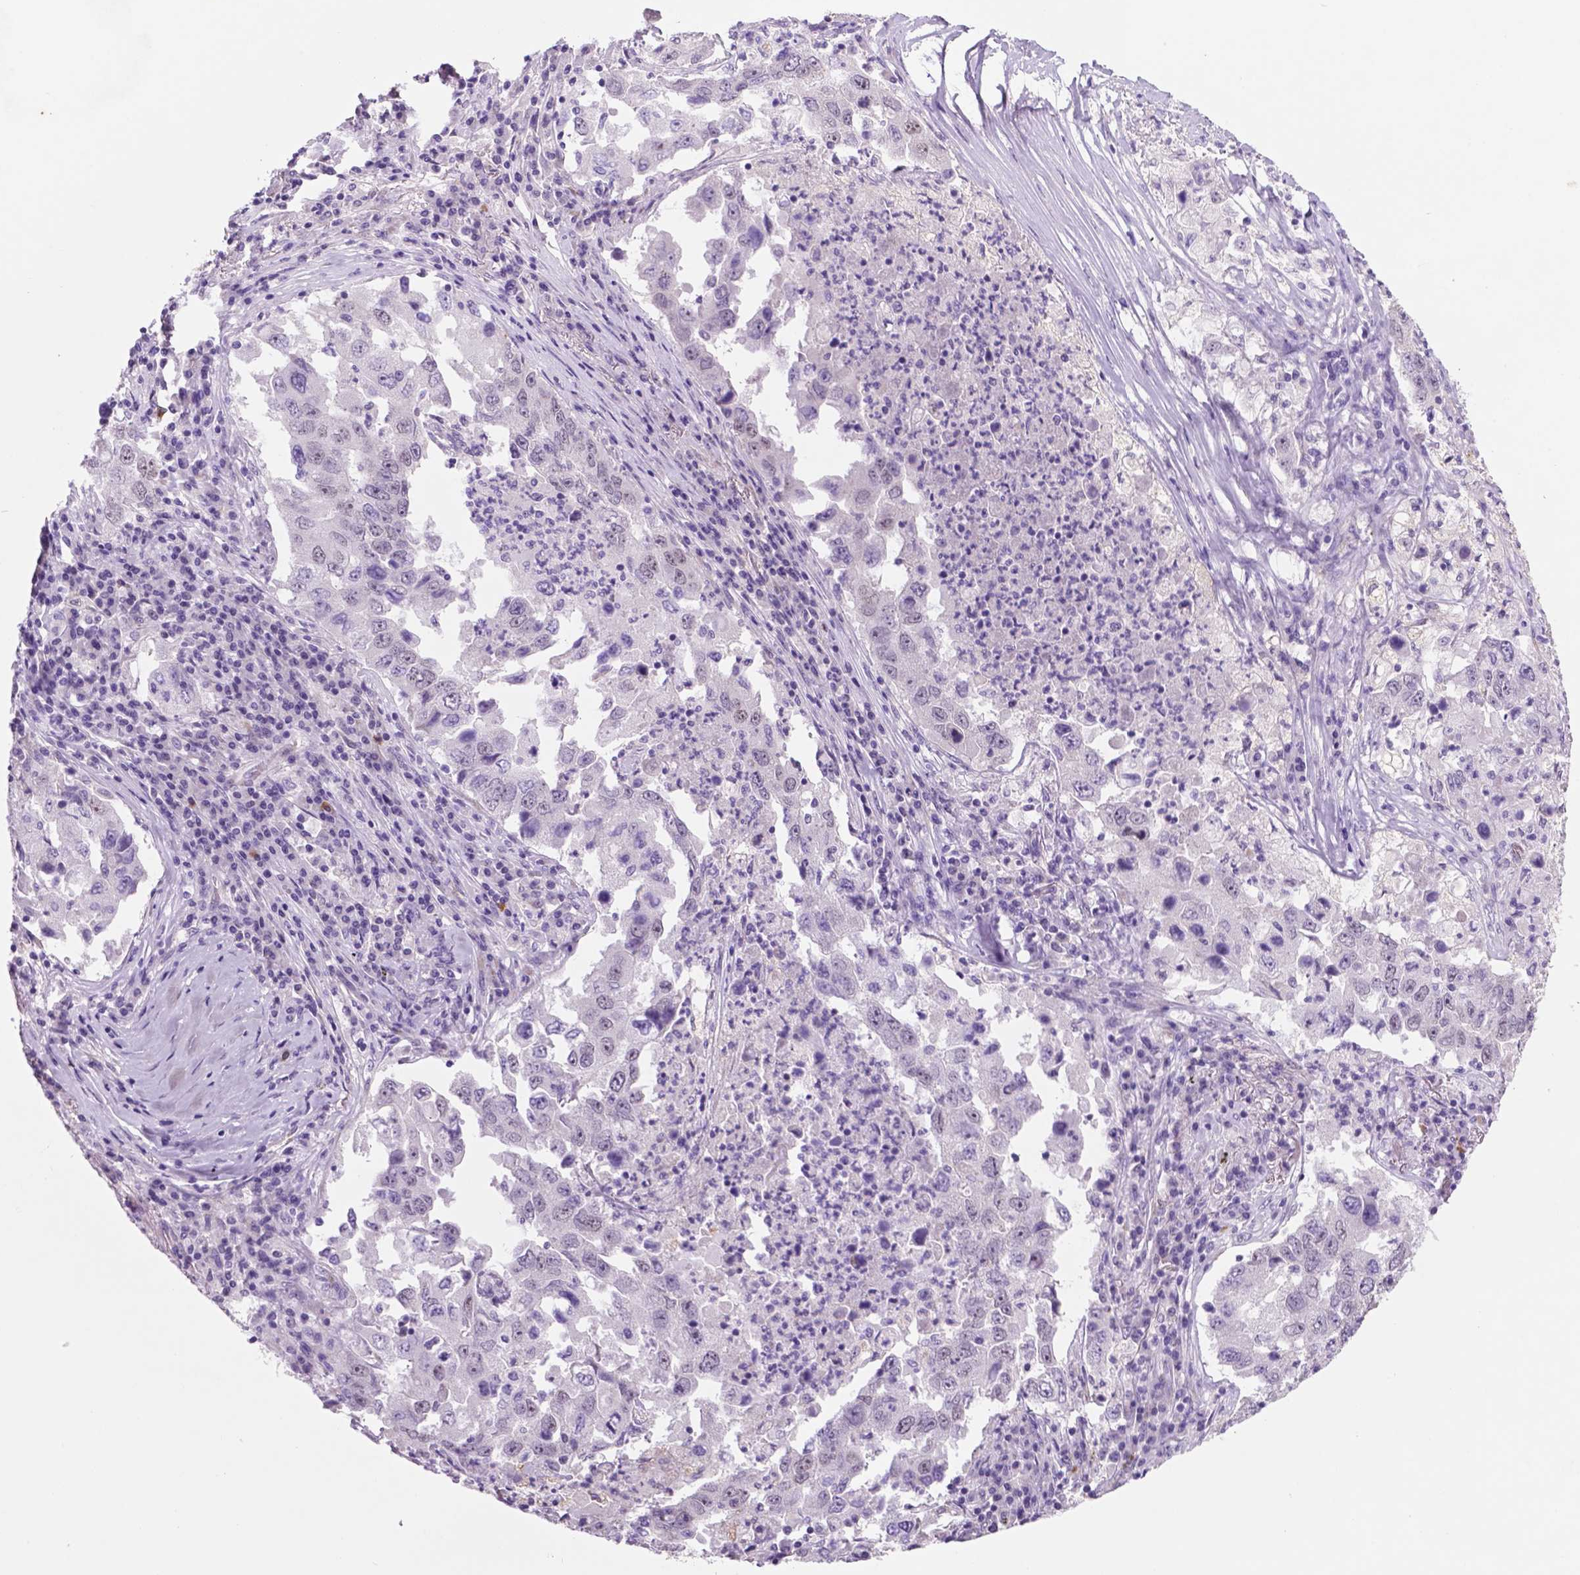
{"staining": {"intensity": "negative", "quantity": "none", "location": "none"}, "tissue": "lung cancer", "cell_type": "Tumor cells", "image_type": "cancer", "snomed": [{"axis": "morphology", "description": "Adenocarcinoma, NOS"}, {"axis": "topography", "description": "Lung"}], "caption": "Immunohistochemistry (IHC) micrograph of neoplastic tissue: human adenocarcinoma (lung) stained with DAB (3,3'-diaminobenzidine) displays no significant protein expression in tumor cells. The staining is performed using DAB (3,3'-diaminobenzidine) brown chromogen with nuclei counter-stained in using hematoxylin.", "gene": "C18orf21", "patient": {"sex": "male", "age": 73}}